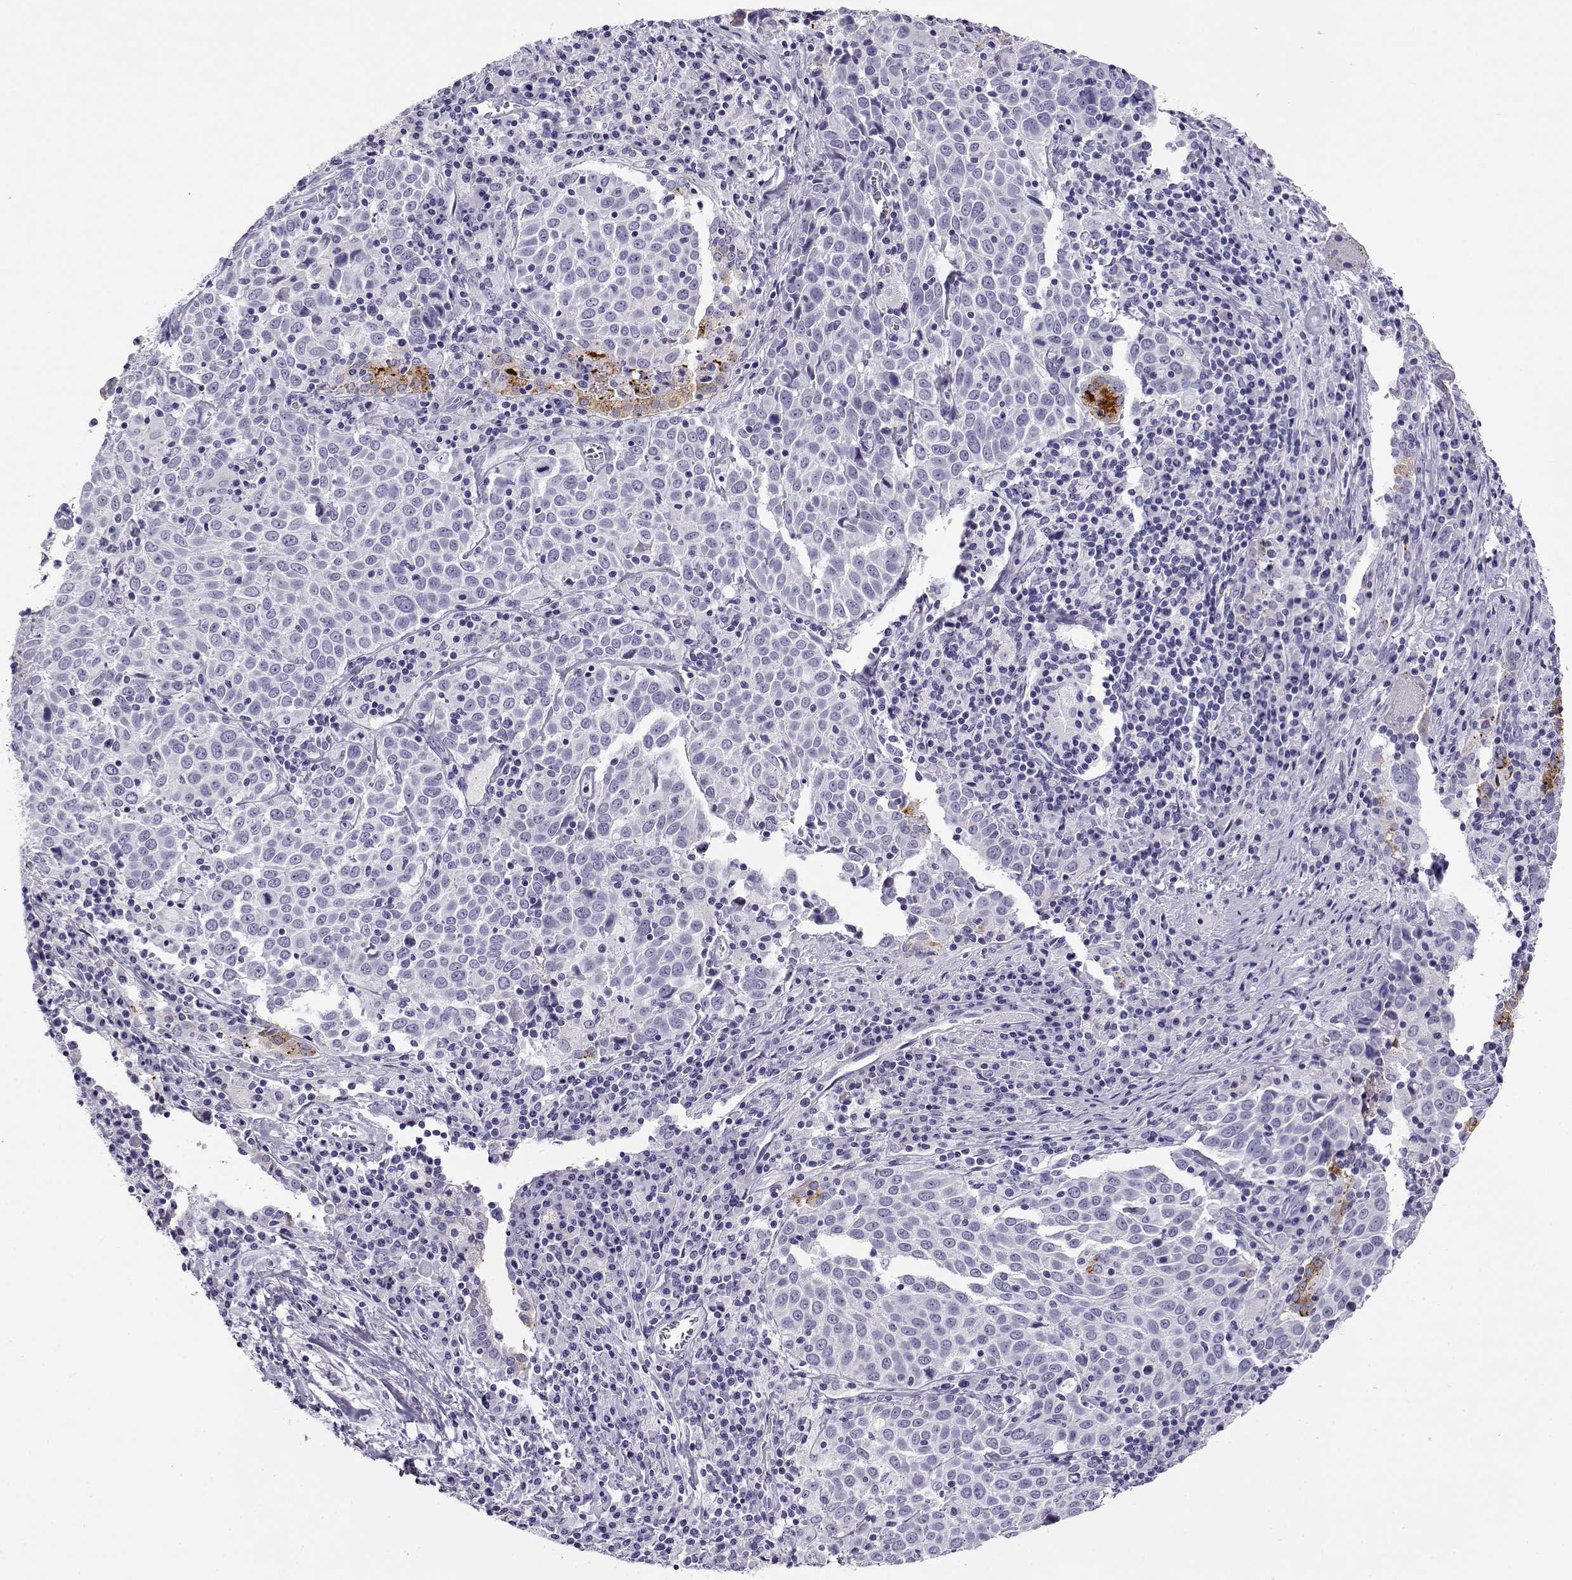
{"staining": {"intensity": "negative", "quantity": "none", "location": "none"}, "tissue": "lung cancer", "cell_type": "Tumor cells", "image_type": "cancer", "snomed": [{"axis": "morphology", "description": "Squamous cell carcinoma, NOS"}, {"axis": "topography", "description": "Lung"}], "caption": "Protein analysis of lung squamous cell carcinoma reveals no significant positivity in tumor cells. (Brightfield microscopy of DAB immunohistochemistry (IHC) at high magnification).", "gene": "RHOXF2", "patient": {"sex": "male", "age": 57}}